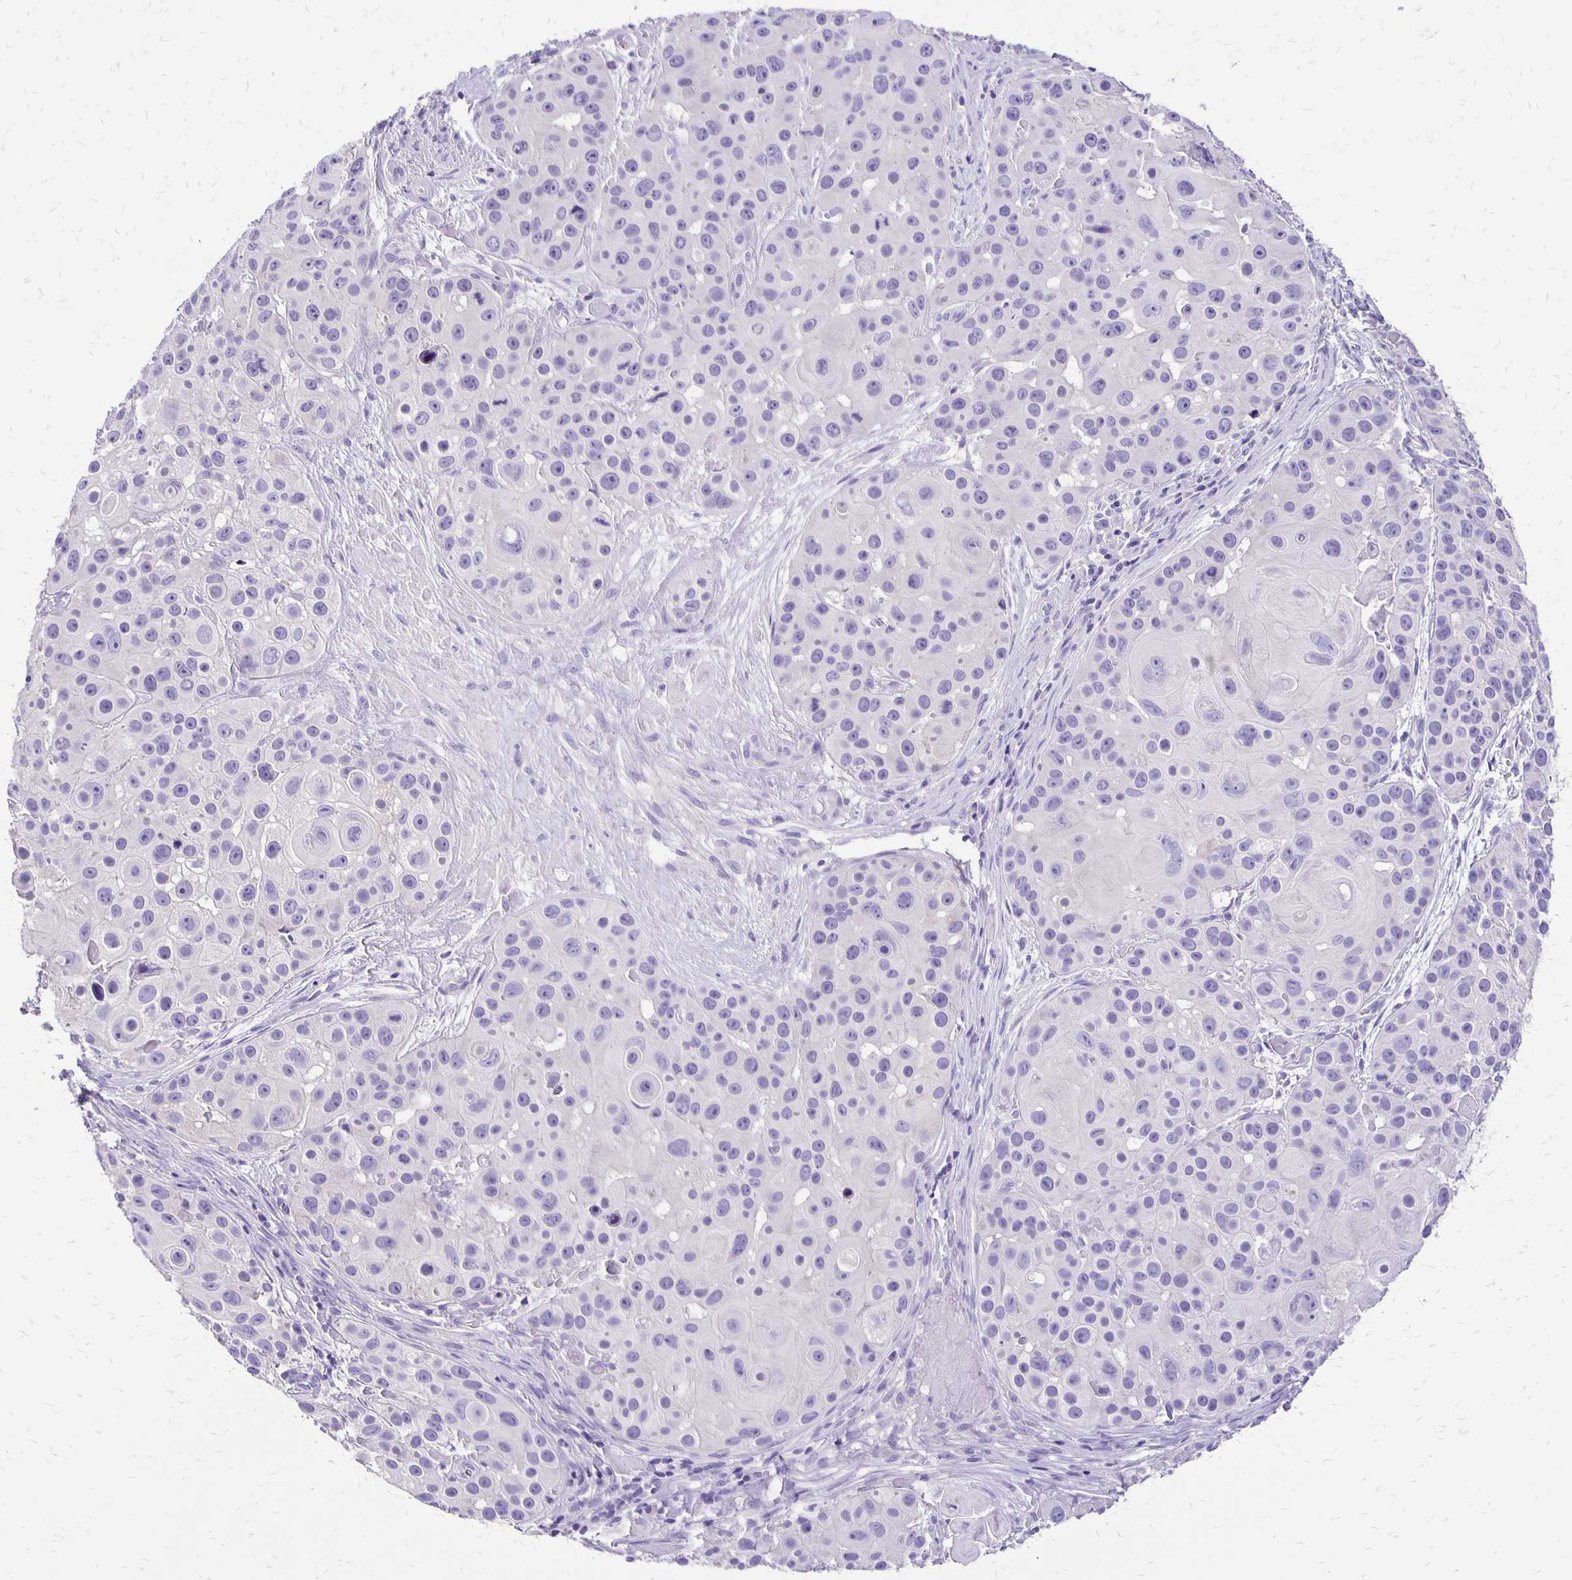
{"staining": {"intensity": "negative", "quantity": "none", "location": "none"}, "tissue": "skin cancer", "cell_type": "Tumor cells", "image_type": "cancer", "snomed": [{"axis": "morphology", "description": "Squamous cell carcinoma, NOS"}, {"axis": "topography", "description": "Skin"}], "caption": "High magnification brightfield microscopy of skin cancer stained with DAB (3,3'-diaminobenzidine) (brown) and counterstained with hematoxylin (blue): tumor cells show no significant staining. (Brightfield microscopy of DAB (3,3'-diaminobenzidine) immunohistochemistry (IHC) at high magnification).", "gene": "ANKRD45", "patient": {"sex": "male", "age": 92}}